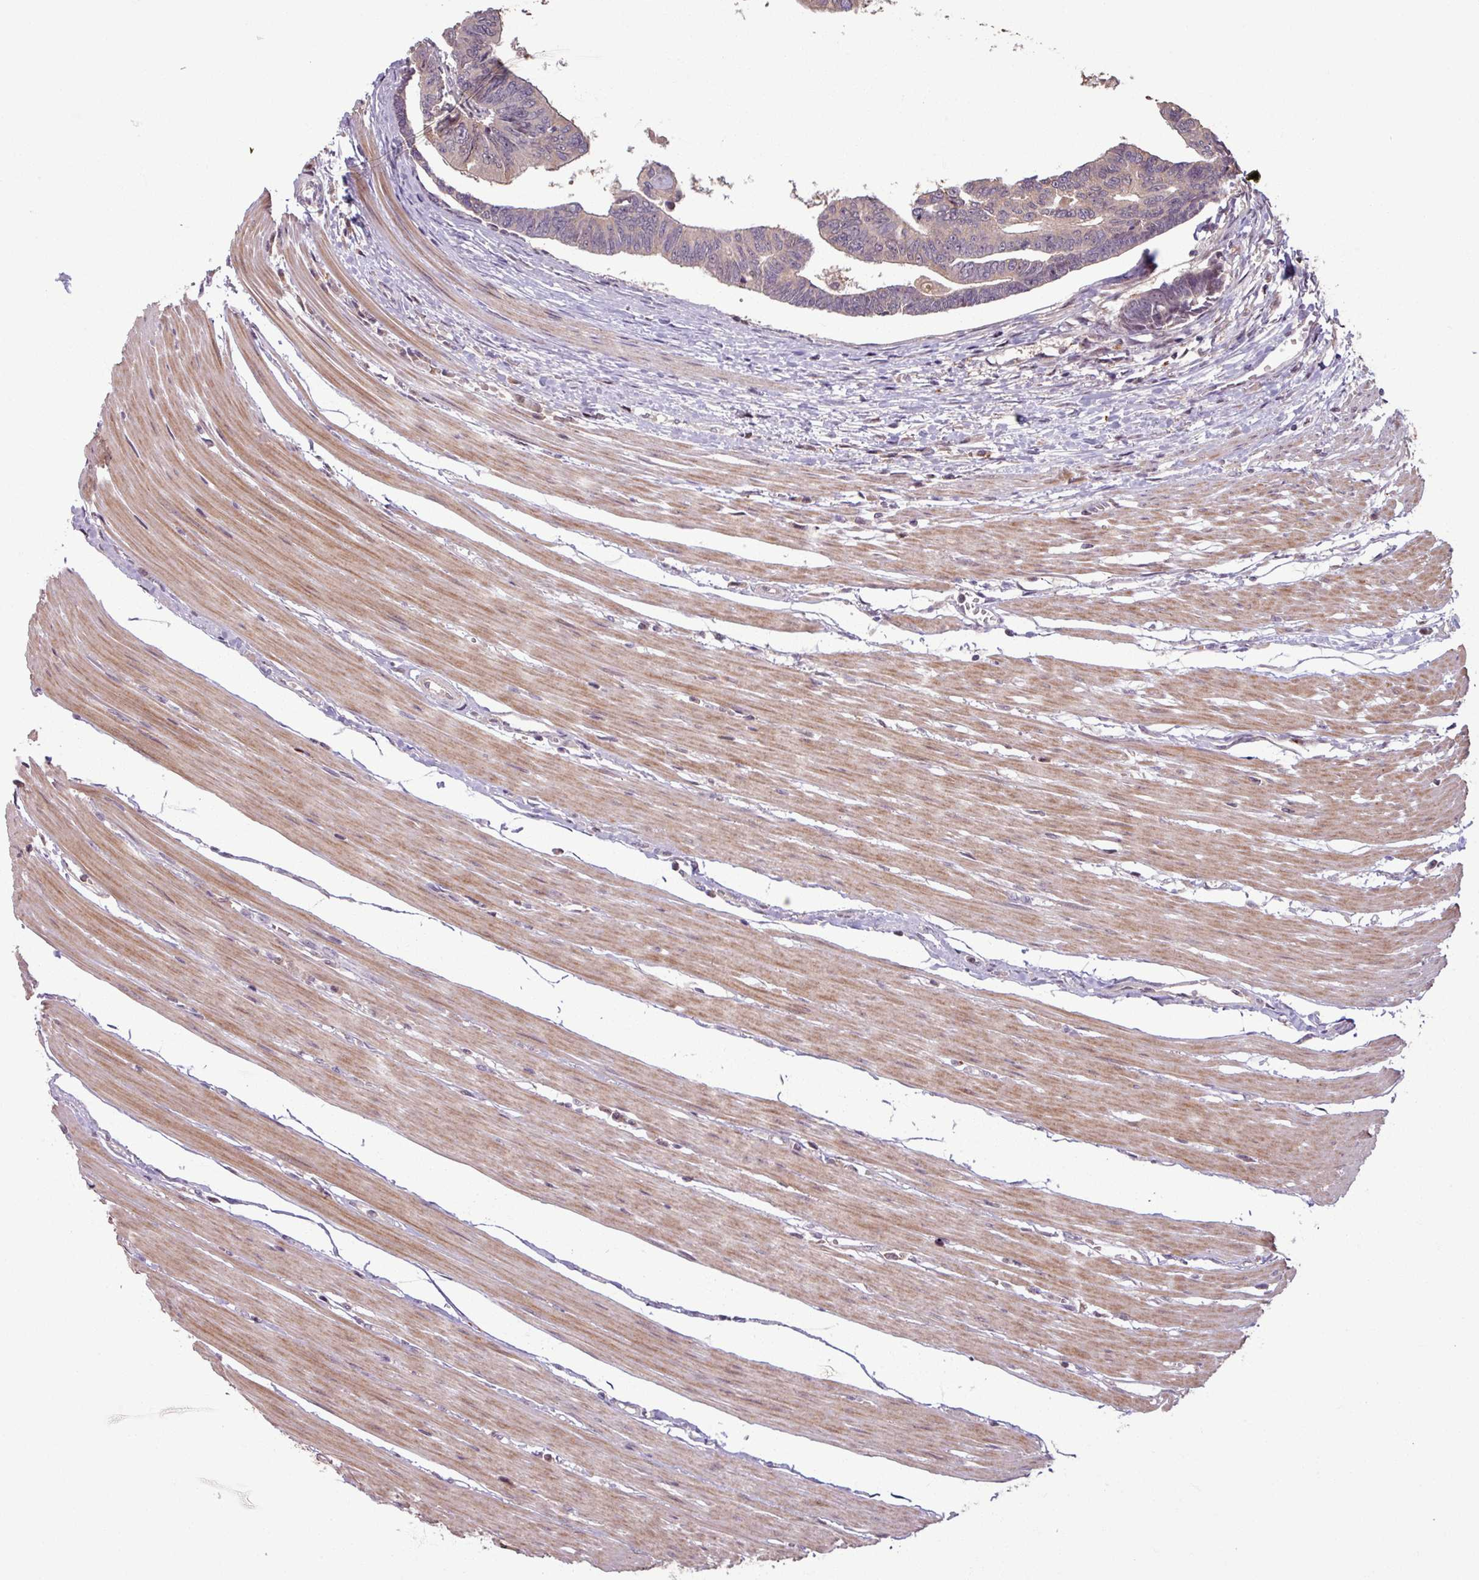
{"staining": {"intensity": "weak", "quantity": "<25%", "location": "cytoplasmic/membranous"}, "tissue": "colorectal cancer", "cell_type": "Tumor cells", "image_type": "cancer", "snomed": [{"axis": "morphology", "description": "Adenocarcinoma, NOS"}, {"axis": "topography", "description": "Rectum"}], "caption": "Tumor cells are negative for brown protein staining in colorectal cancer.", "gene": "OR6B1", "patient": {"sex": "female", "age": 65}}